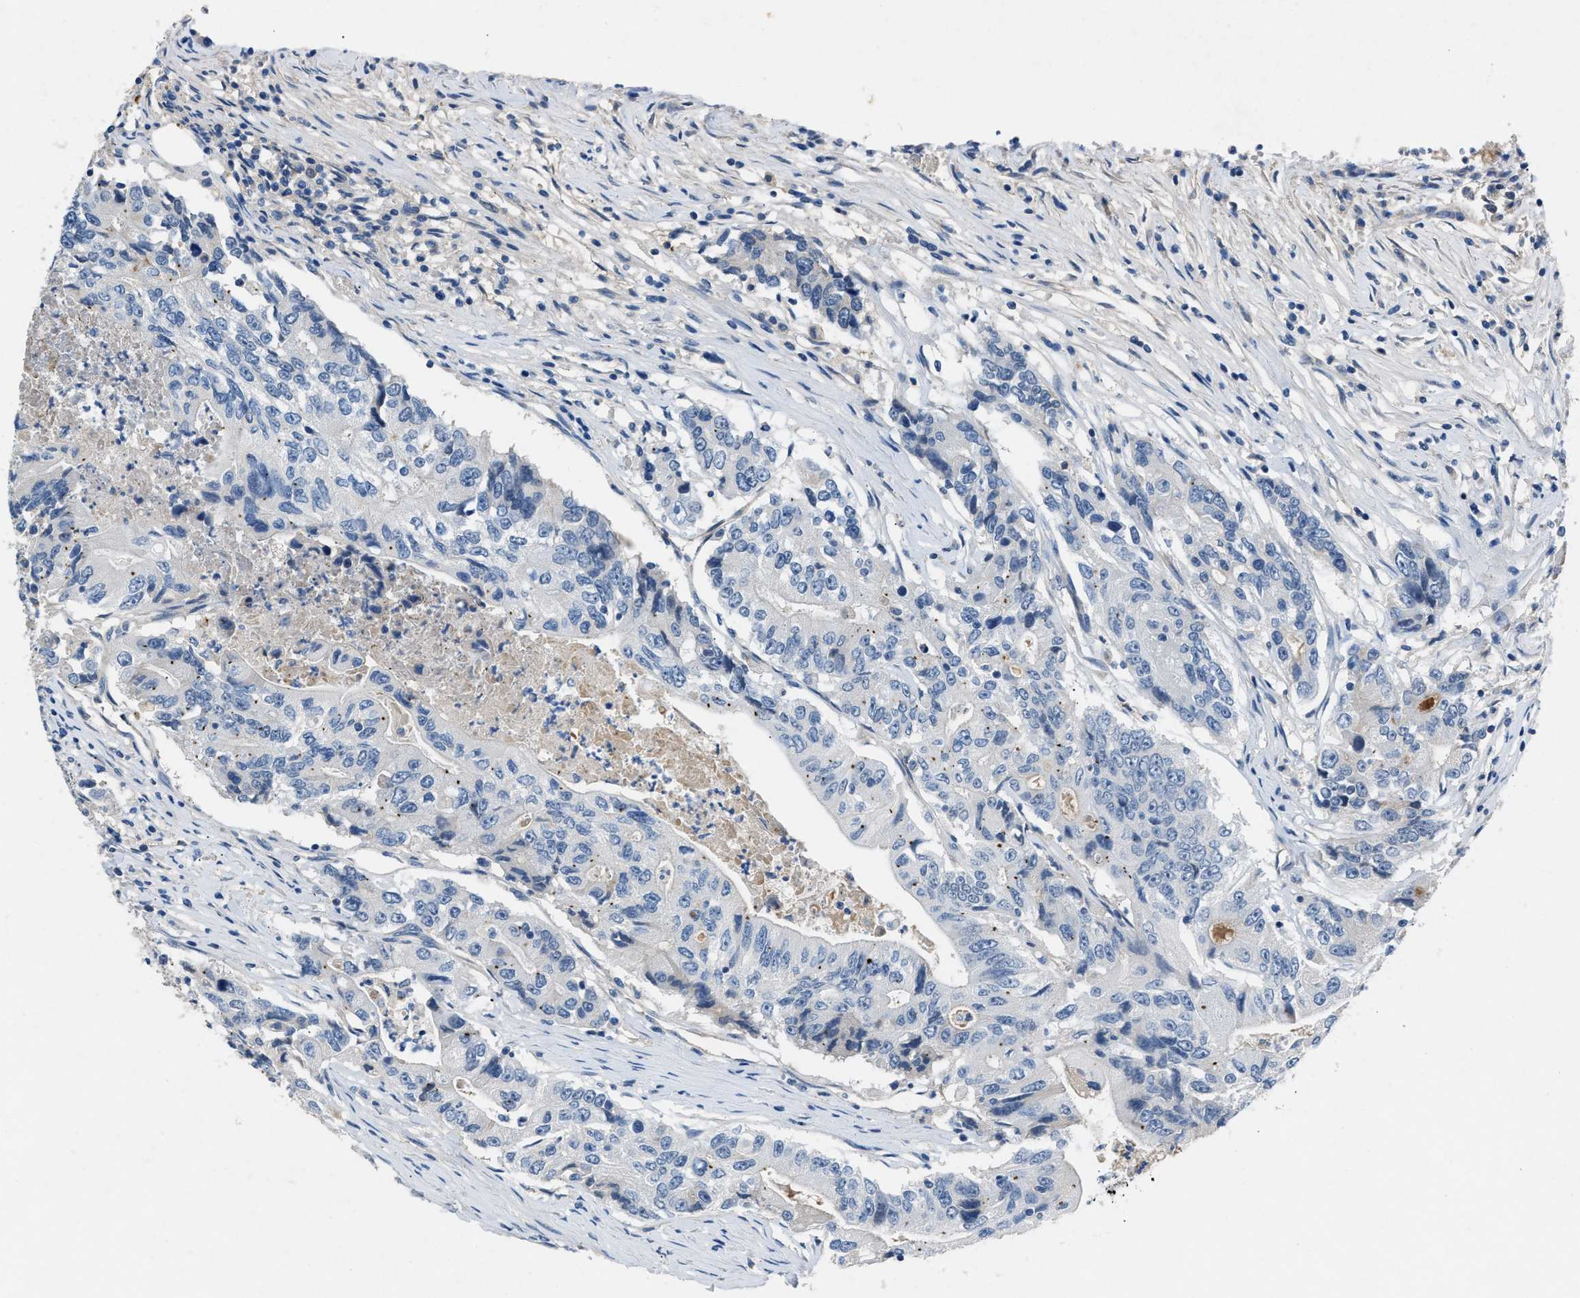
{"staining": {"intensity": "negative", "quantity": "none", "location": "none"}, "tissue": "colorectal cancer", "cell_type": "Tumor cells", "image_type": "cancer", "snomed": [{"axis": "morphology", "description": "Adenocarcinoma, NOS"}, {"axis": "topography", "description": "Colon"}], "caption": "IHC photomicrograph of neoplastic tissue: colorectal cancer stained with DAB (3,3'-diaminobenzidine) demonstrates no significant protein expression in tumor cells.", "gene": "DNAAF5", "patient": {"sex": "female", "age": 77}}